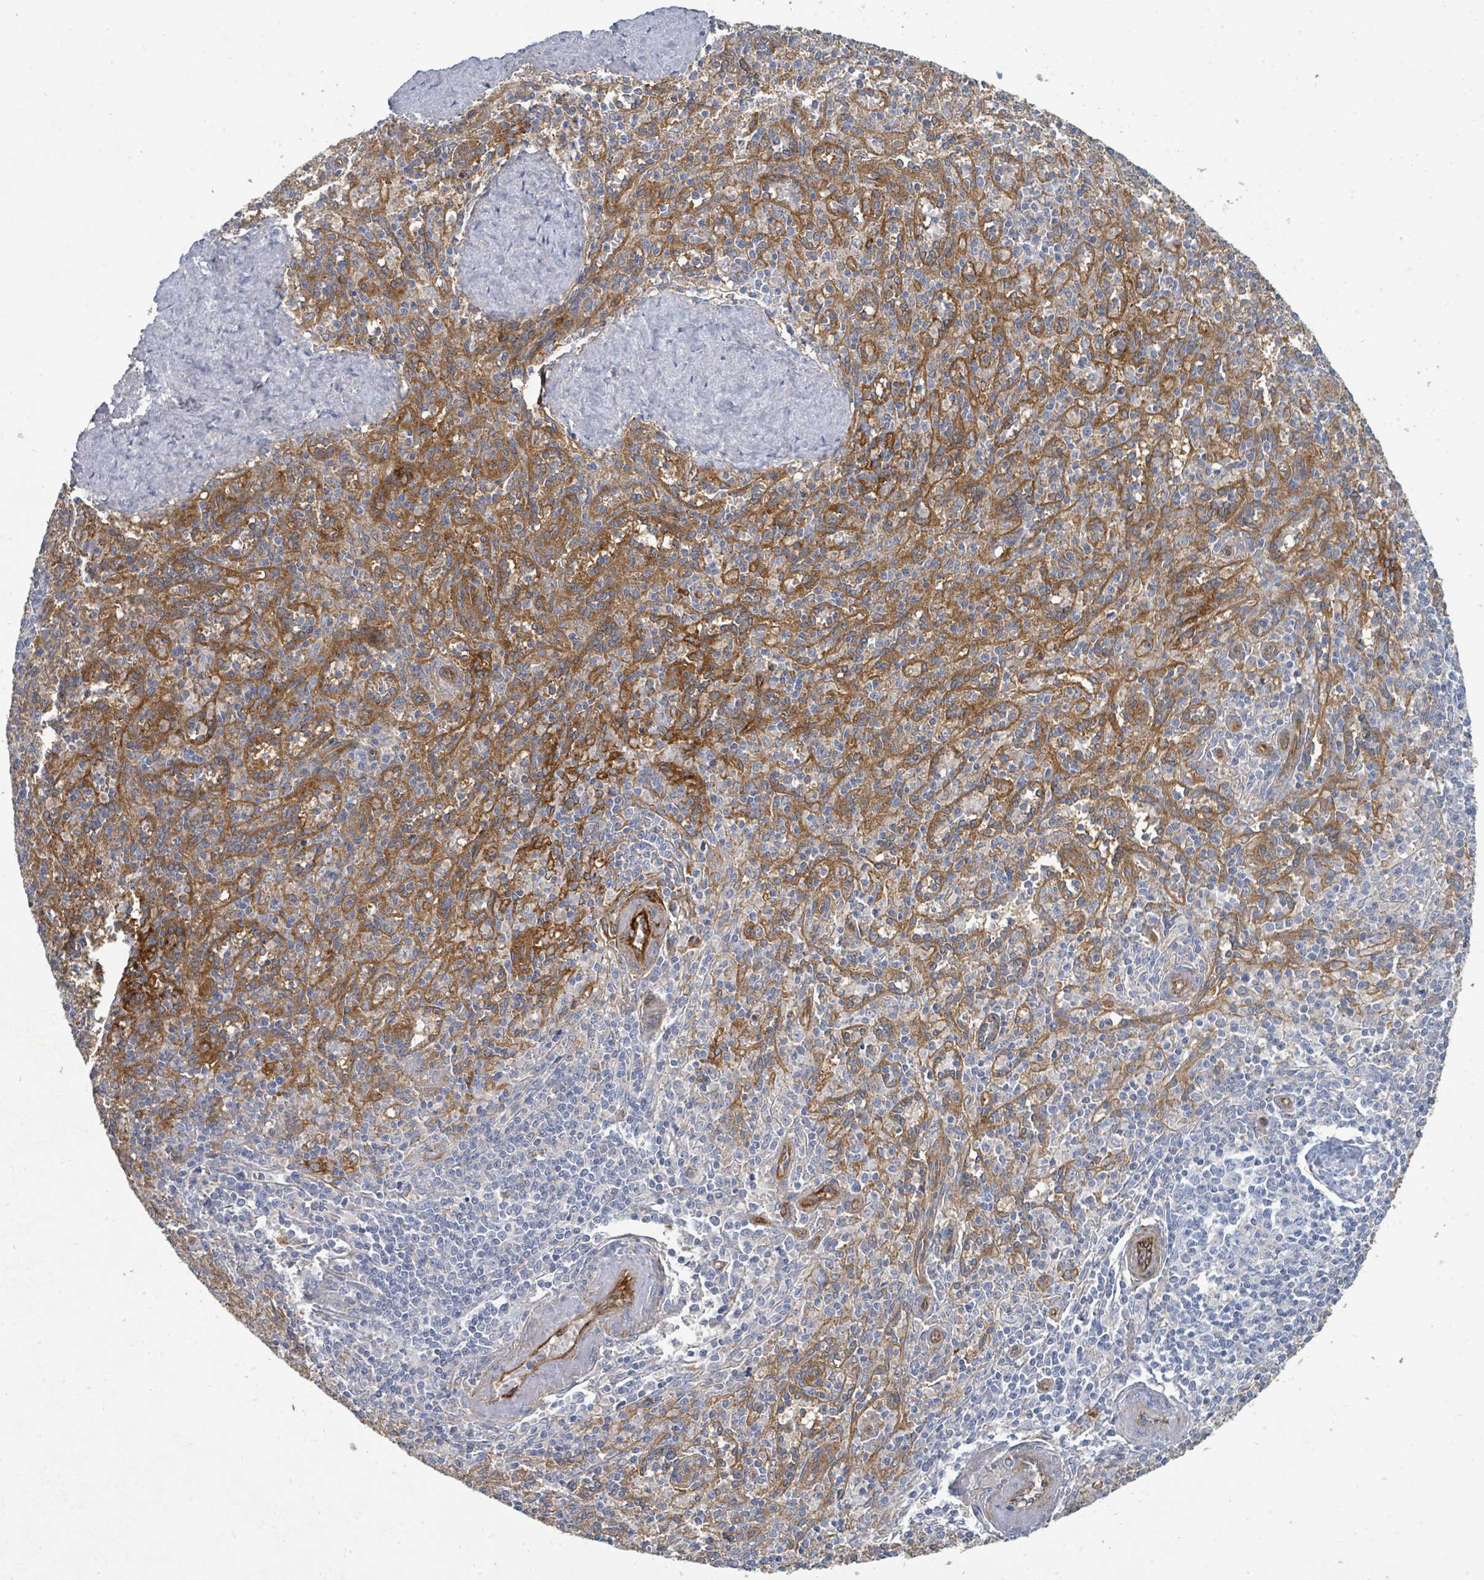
{"staining": {"intensity": "negative", "quantity": "none", "location": "none"}, "tissue": "spleen", "cell_type": "Cells in red pulp", "image_type": "normal", "snomed": [{"axis": "morphology", "description": "Normal tissue, NOS"}, {"axis": "topography", "description": "Spleen"}], "caption": "IHC of normal human spleen shows no positivity in cells in red pulp.", "gene": "IFIT1", "patient": {"sex": "female", "age": 70}}